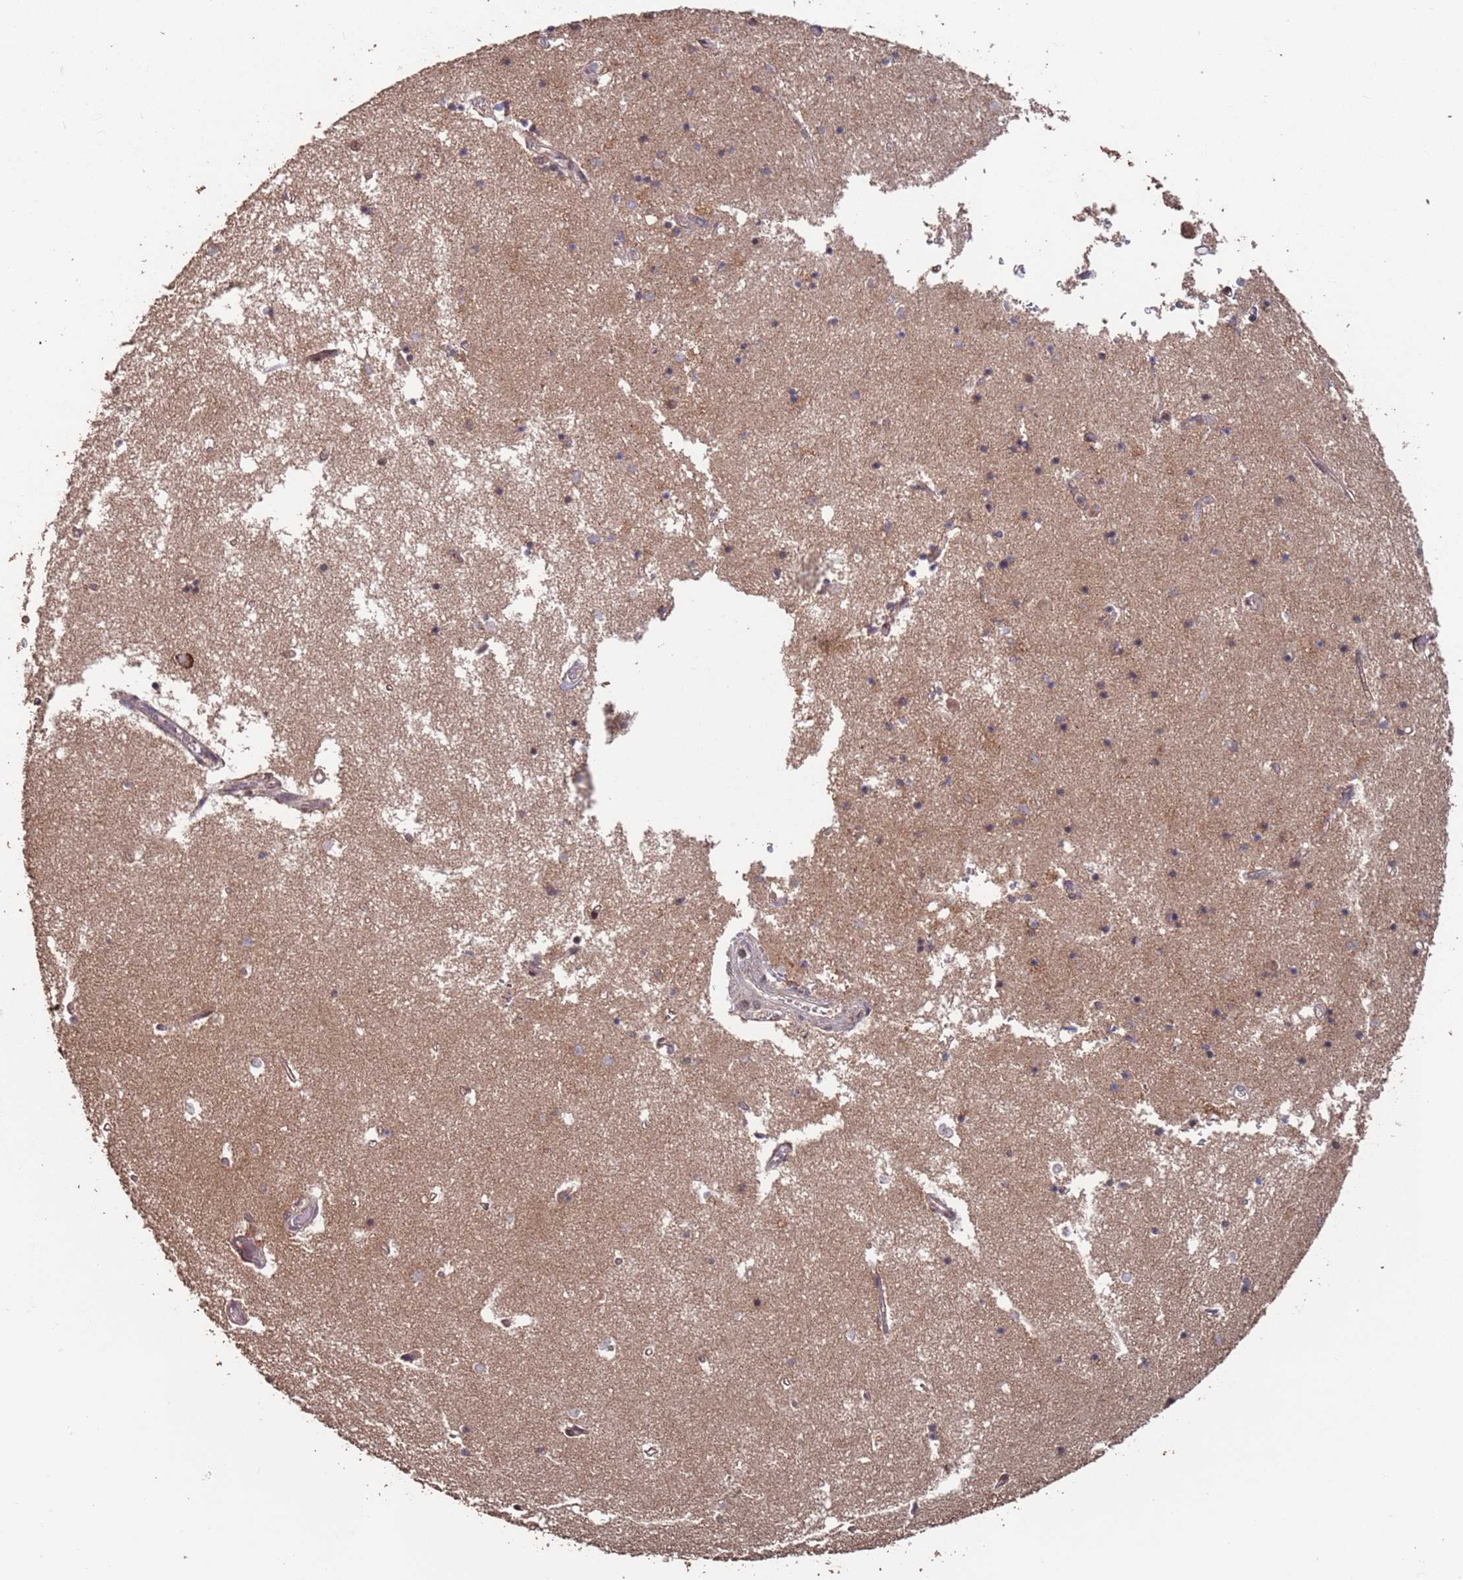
{"staining": {"intensity": "weak", "quantity": "<25%", "location": "cytoplasmic/membranous,nuclear"}, "tissue": "hippocampus", "cell_type": "Glial cells", "image_type": "normal", "snomed": [{"axis": "morphology", "description": "Normal tissue, NOS"}, {"axis": "topography", "description": "Hippocampus"}], "caption": "High magnification brightfield microscopy of normal hippocampus stained with DAB (3,3'-diaminobenzidine) (brown) and counterstained with hematoxylin (blue): glial cells show no significant staining.", "gene": "PRR7", "patient": {"sex": "male", "age": 70}}